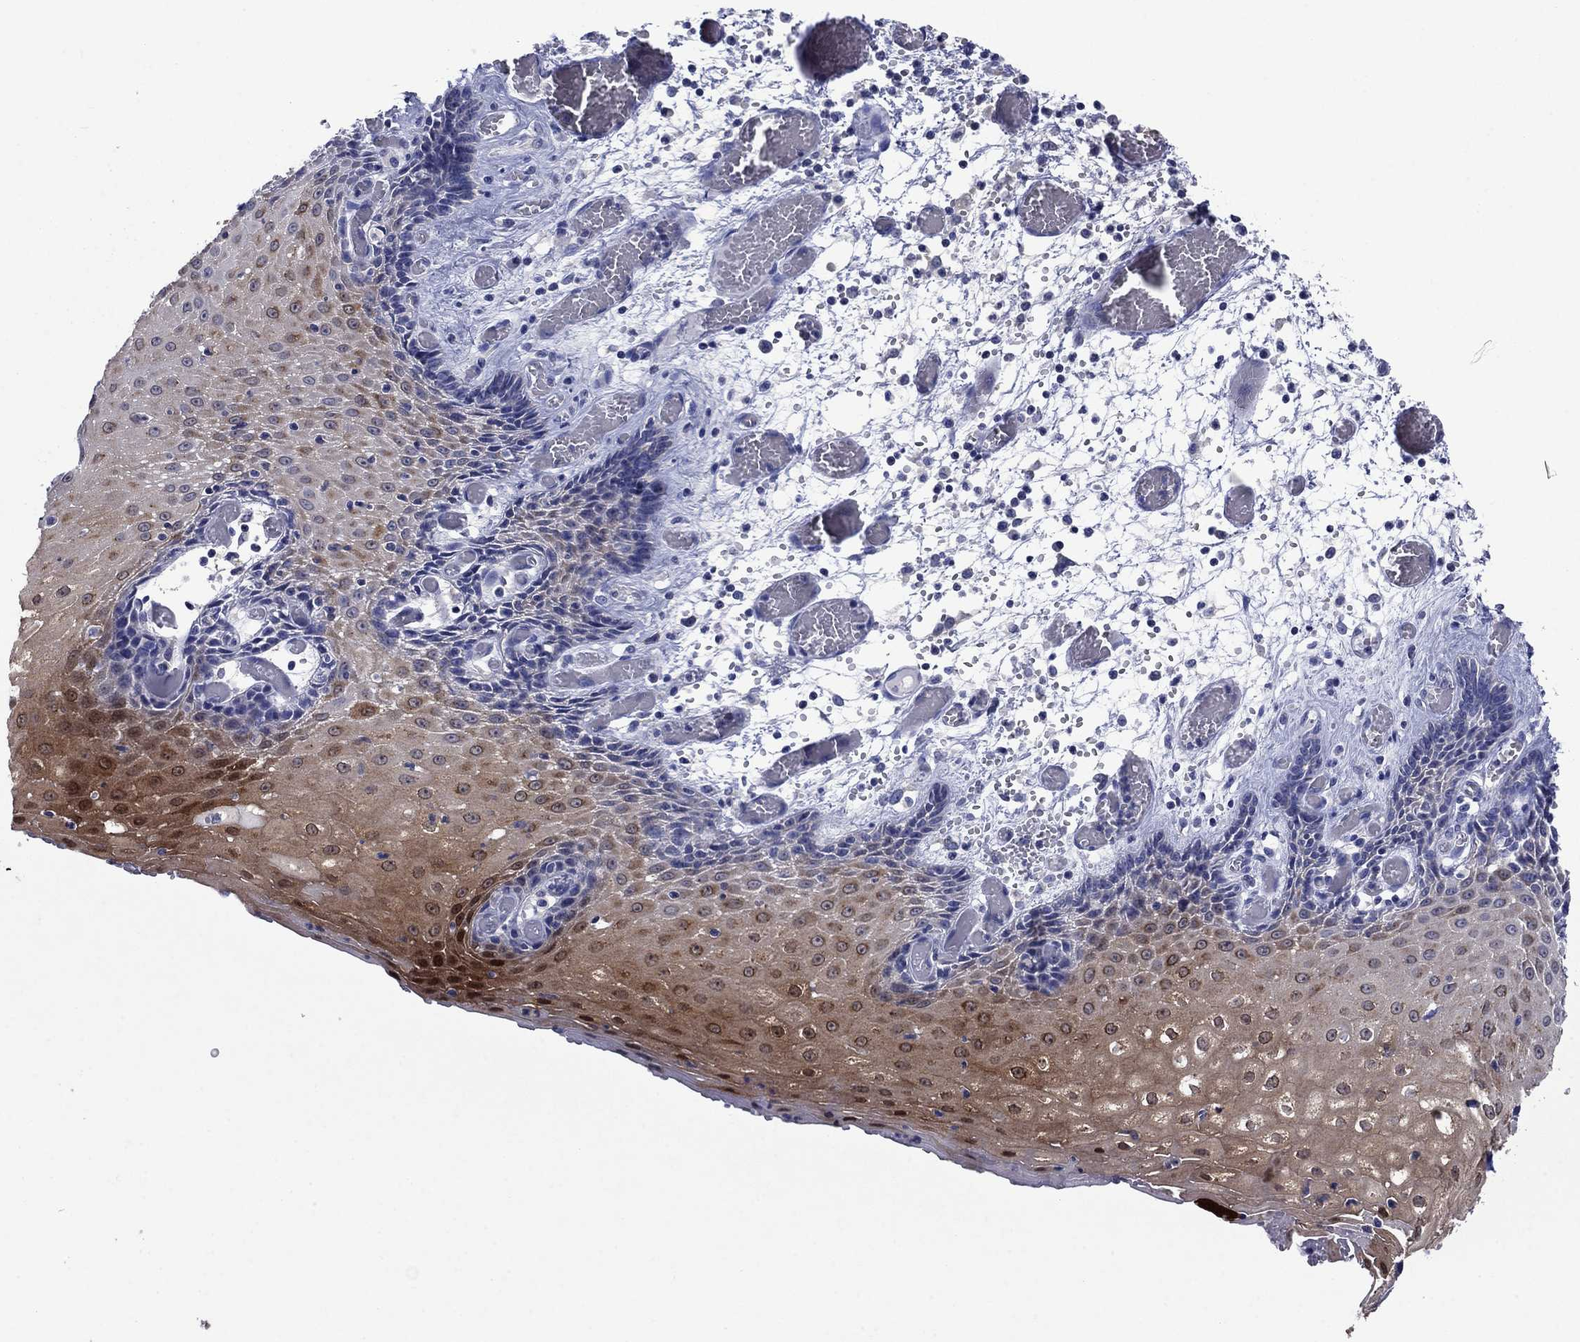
{"staining": {"intensity": "strong", "quantity": "25%-75%", "location": "cytoplasmic/membranous"}, "tissue": "esophagus", "cell_type": "Squamous epithelial cells", "image_type": "normal", "snomed": [{"axis": "morphology", "description": "Normal tissue, NOS"}, {"axis": "topography", "description": "Esophagus"}], "caption": "Immunohistochemical staining of unremarkable human esophagus exhibits 25%-75% levels of strong cytoplasmic/membranous protein staining in approximately 25%-75% of squamous epithelial cells.", "gene": "SULT2B1", "patient": {"sex": "male", "age": 58}}